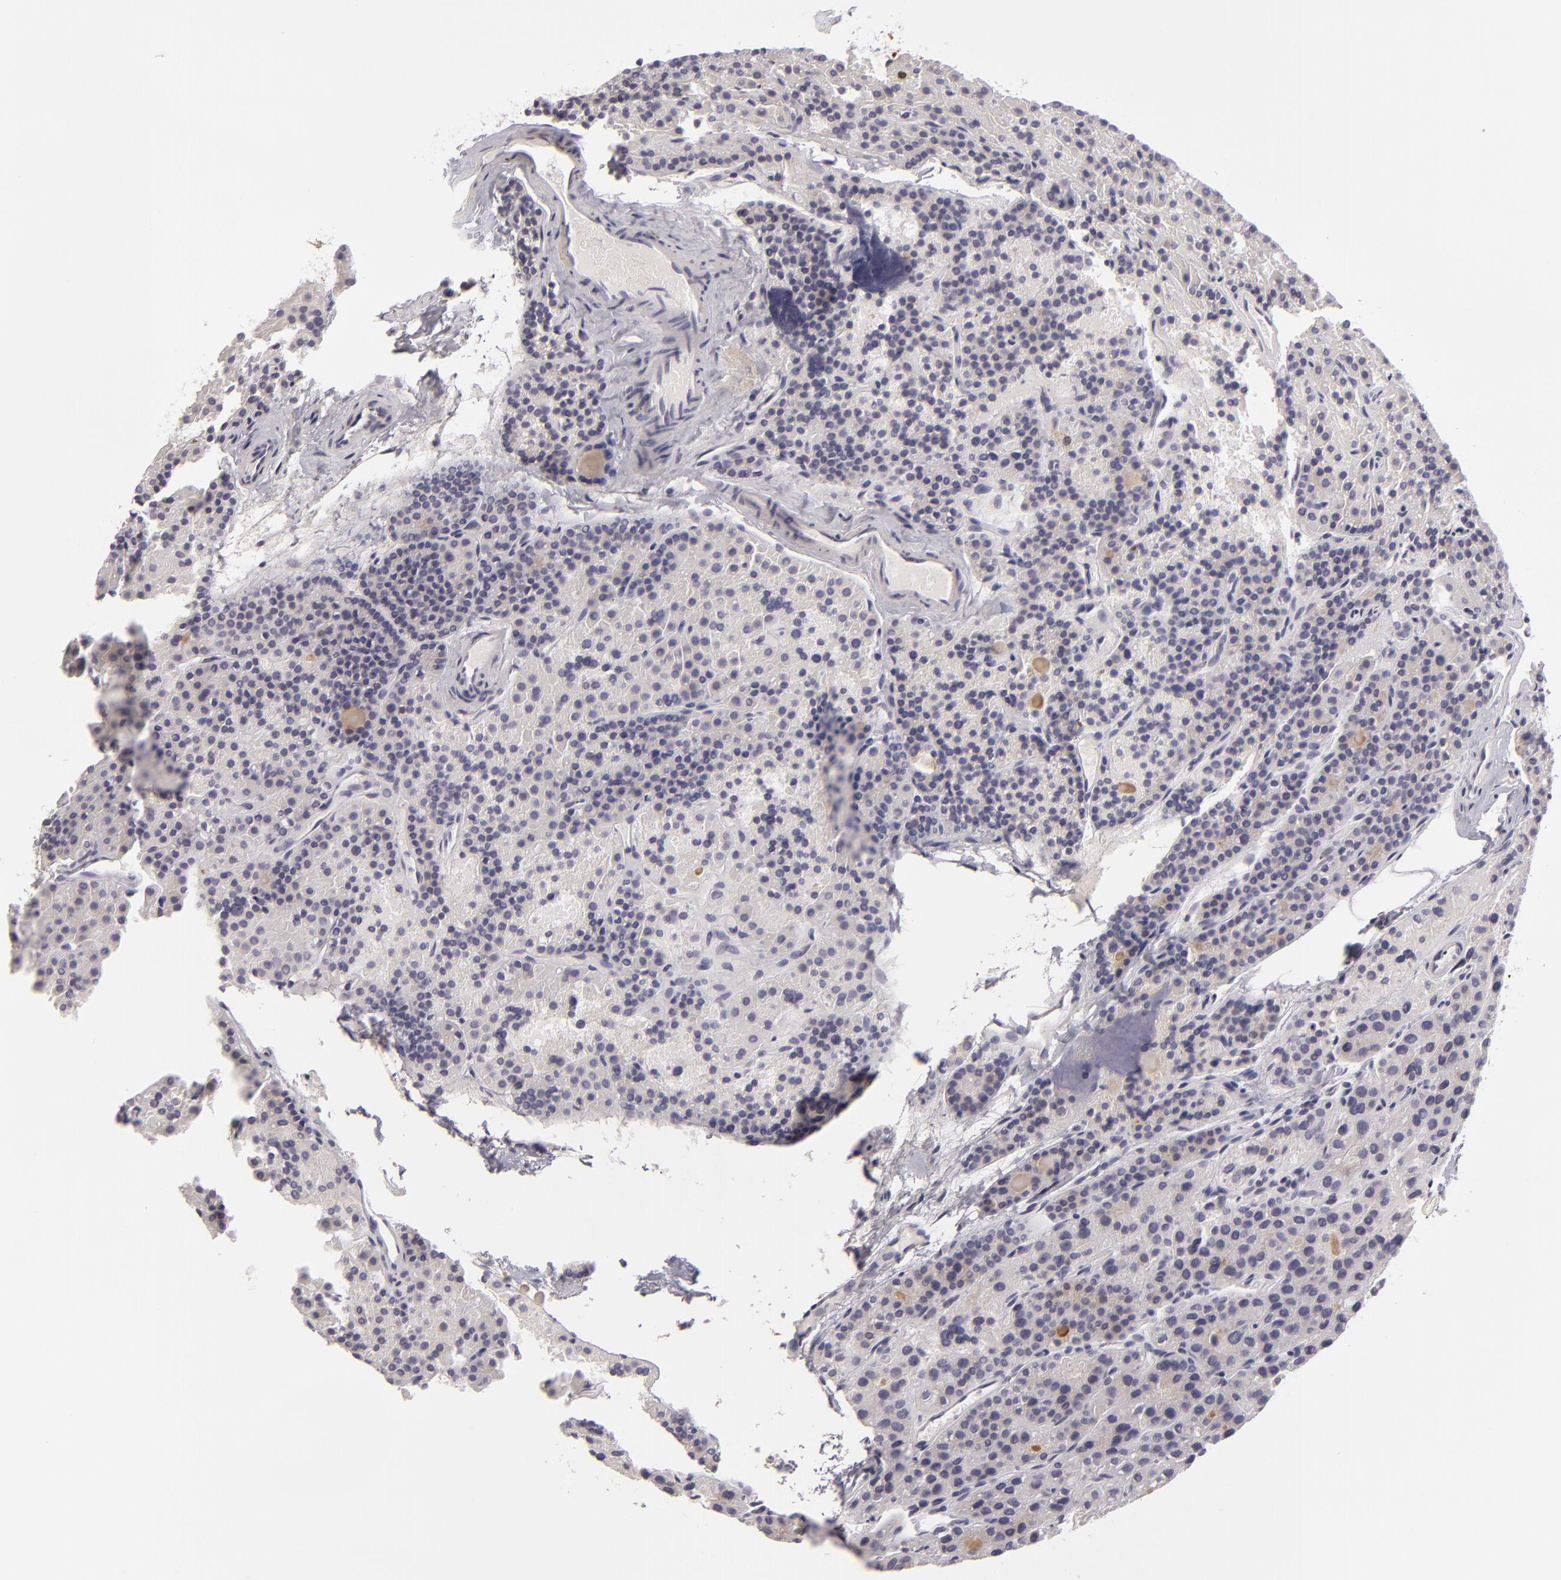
{"staining": {"intensity": "negative", "quantity": "none", "location": "none"}, "tissue": "parathyroid gland", "cell_type": "Glandular cells", "image_type": "normal", "snomed": [{"axis": "morphology", "description": "Normal tissue, NOS"}, {"axis": "topography", "description": "Parathyroid gland"}], "caption": "The micrograph reveals no staining of glandular cells in normal parathyroid gland. (Stains: DAB immunohistochemistry with hematoxylin counter stain, Microscopy: brightfield microscopy at high magnification).", "gene": "EFS", "patient": {"sex": "male", "age": 71}}